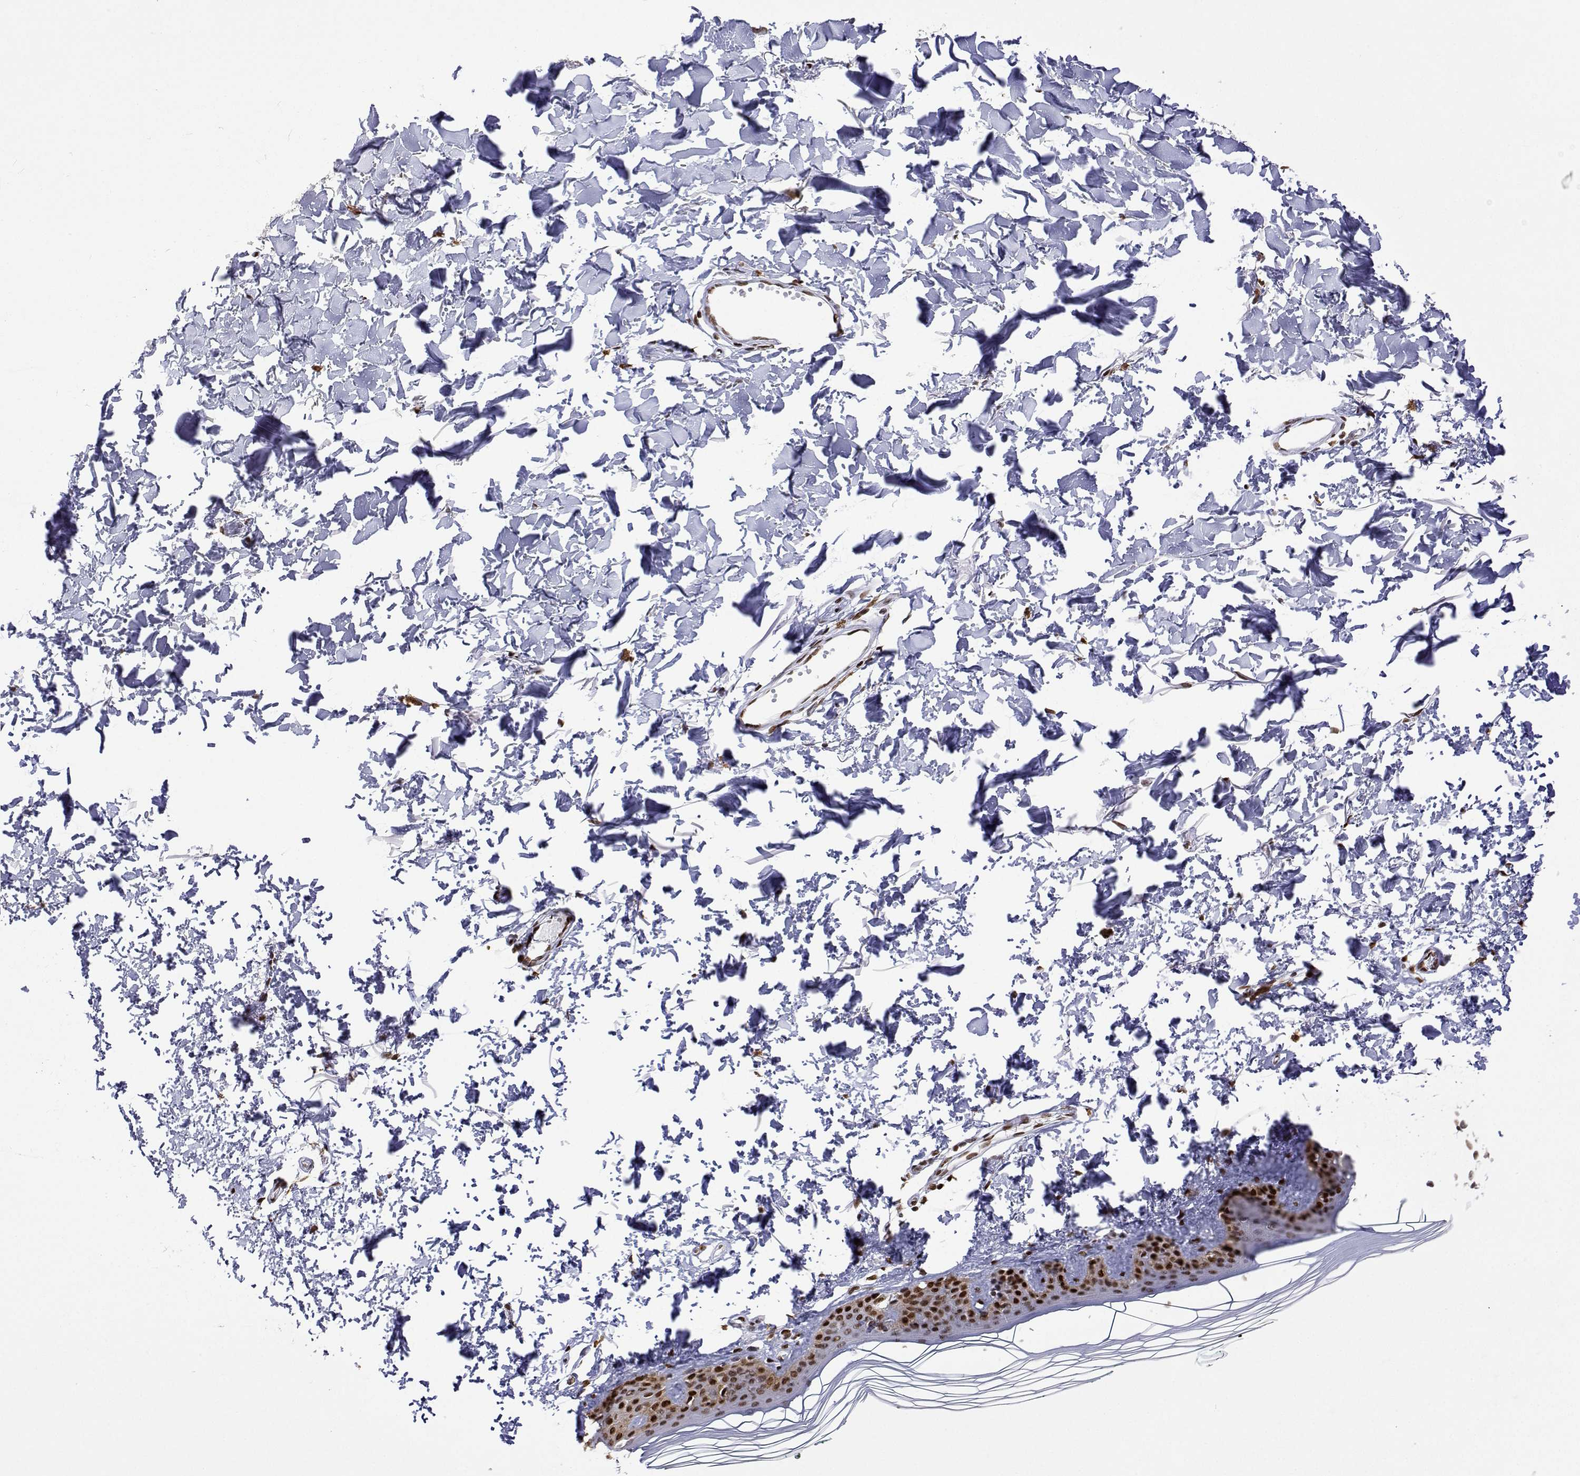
{"staining": {"intensity": "moderate", "quantity": "<25%", "location": "nuclear"}, "tissue": "skin", "cell_type": "Fibroblasts", "image_type": "normal", "snomed": [{"axis": "morphology", "description": "Normal tissue, NOS"}, {"axis": "topography", "description": "Skin"}, {"axis": "topography", "description": "Peripheral nerve tissue"}], "caption": "A high-resolution micrograph shows immunohistochemistry staining of unremarkable skin, which displays moderate nuclear staining in about <25% of fibroblasts.", "gene": "XPC", "patient": {"sex": "female", "age": 45}}